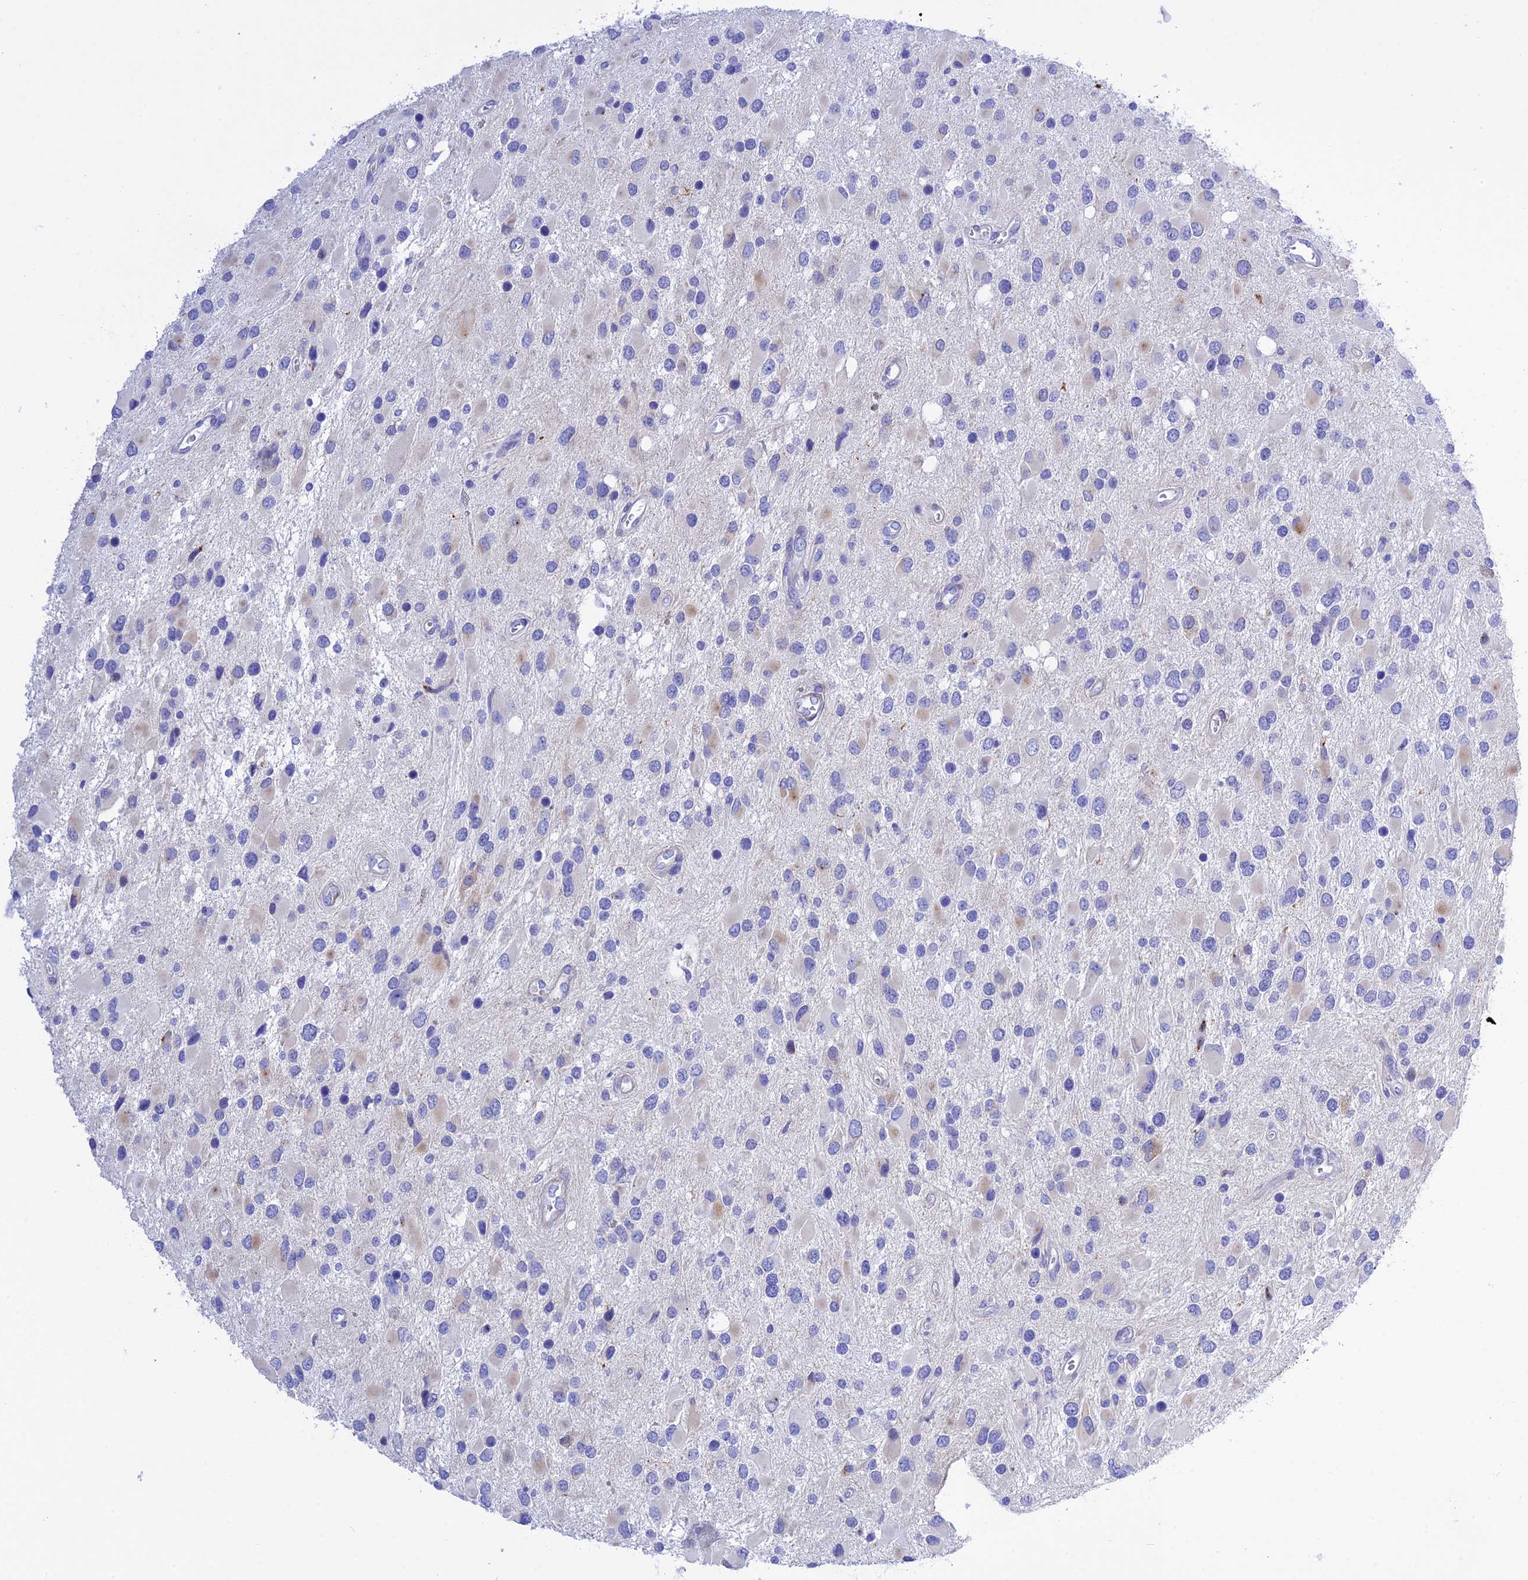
{"staining": {"intensity": "negative", "quantity": "none", "location": "none"}, "tissue": "glioma", "cell_type": "Tumor cells", "image_type": "cancer", "snomed": [{"axis": "morphology", "description": "Glioma, malignant, High grade"}, {"axis": "topography", "description": "Brain"}], "caption": "Tumor cells are negative for brown protein staining in malignant glioma (high-grade).", "gene": "FRA10AC1", "patient": {"sex": "male", "age": 53}}